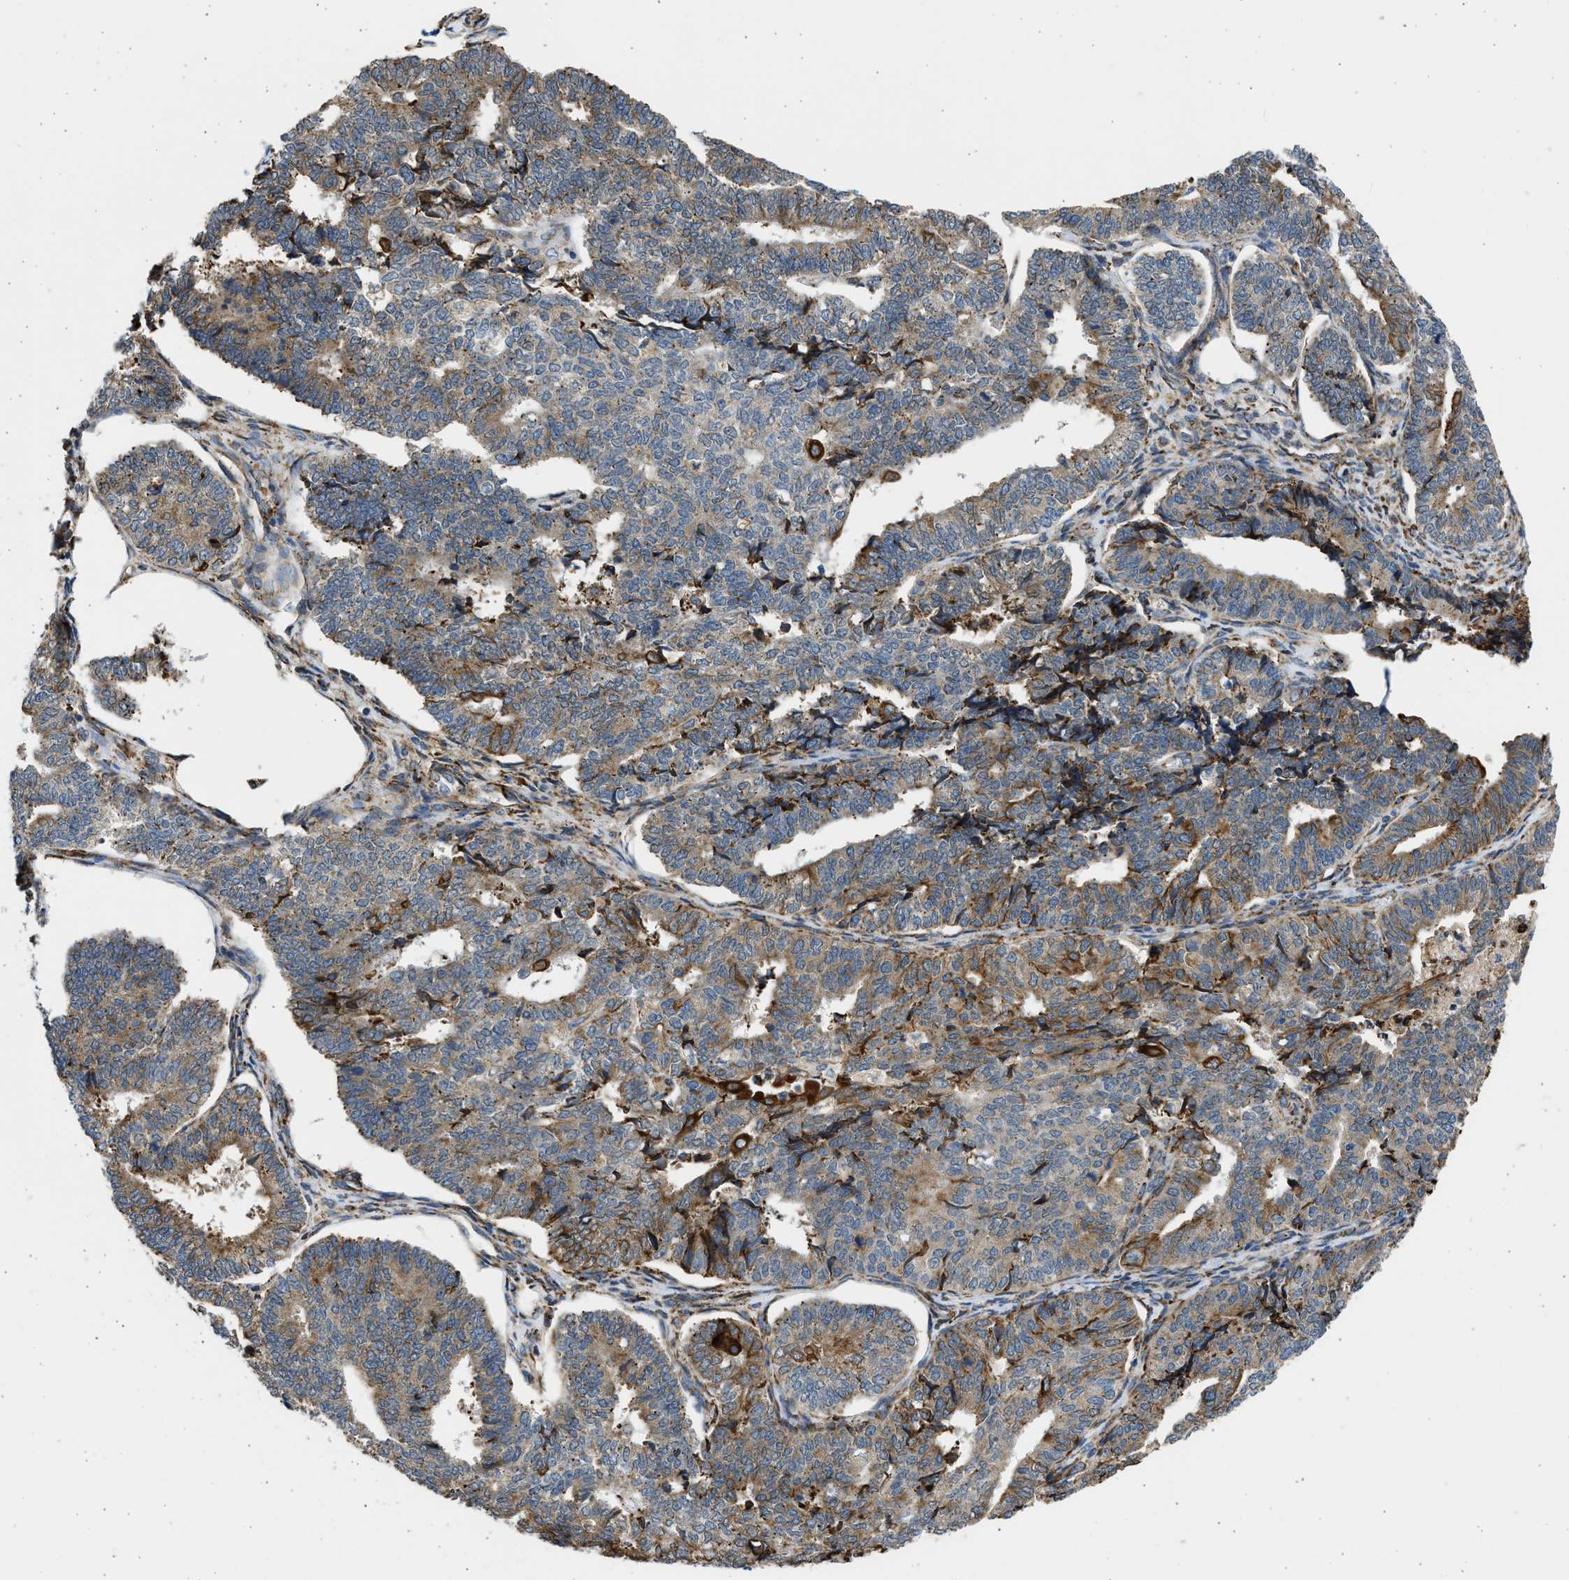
{"staining": {"intensity": "moderate", "quantity": "<25%", "location": "cytoplasmic/membranous"}, "tissue": "endometrial cancer", "cell_type": "Tumor cells", "image_type": "cancer", "snomed": [{"axis": "morphology", "description": "Adenocarcinoma, NOS"}, {"axis": "topography", "description": "Endometrium"}], "caption": "A brown stain highlights moderate cytoplasmic/membranous positivity of a protein in adenocarcinoma (endometrial) tumor cells. (DAB (3,3'-diaminobenzidine) = brown stain, brightfield microscopy at high magnification).", "gene": "PLD2", "patient": {"sex": "female", "age": 70}}